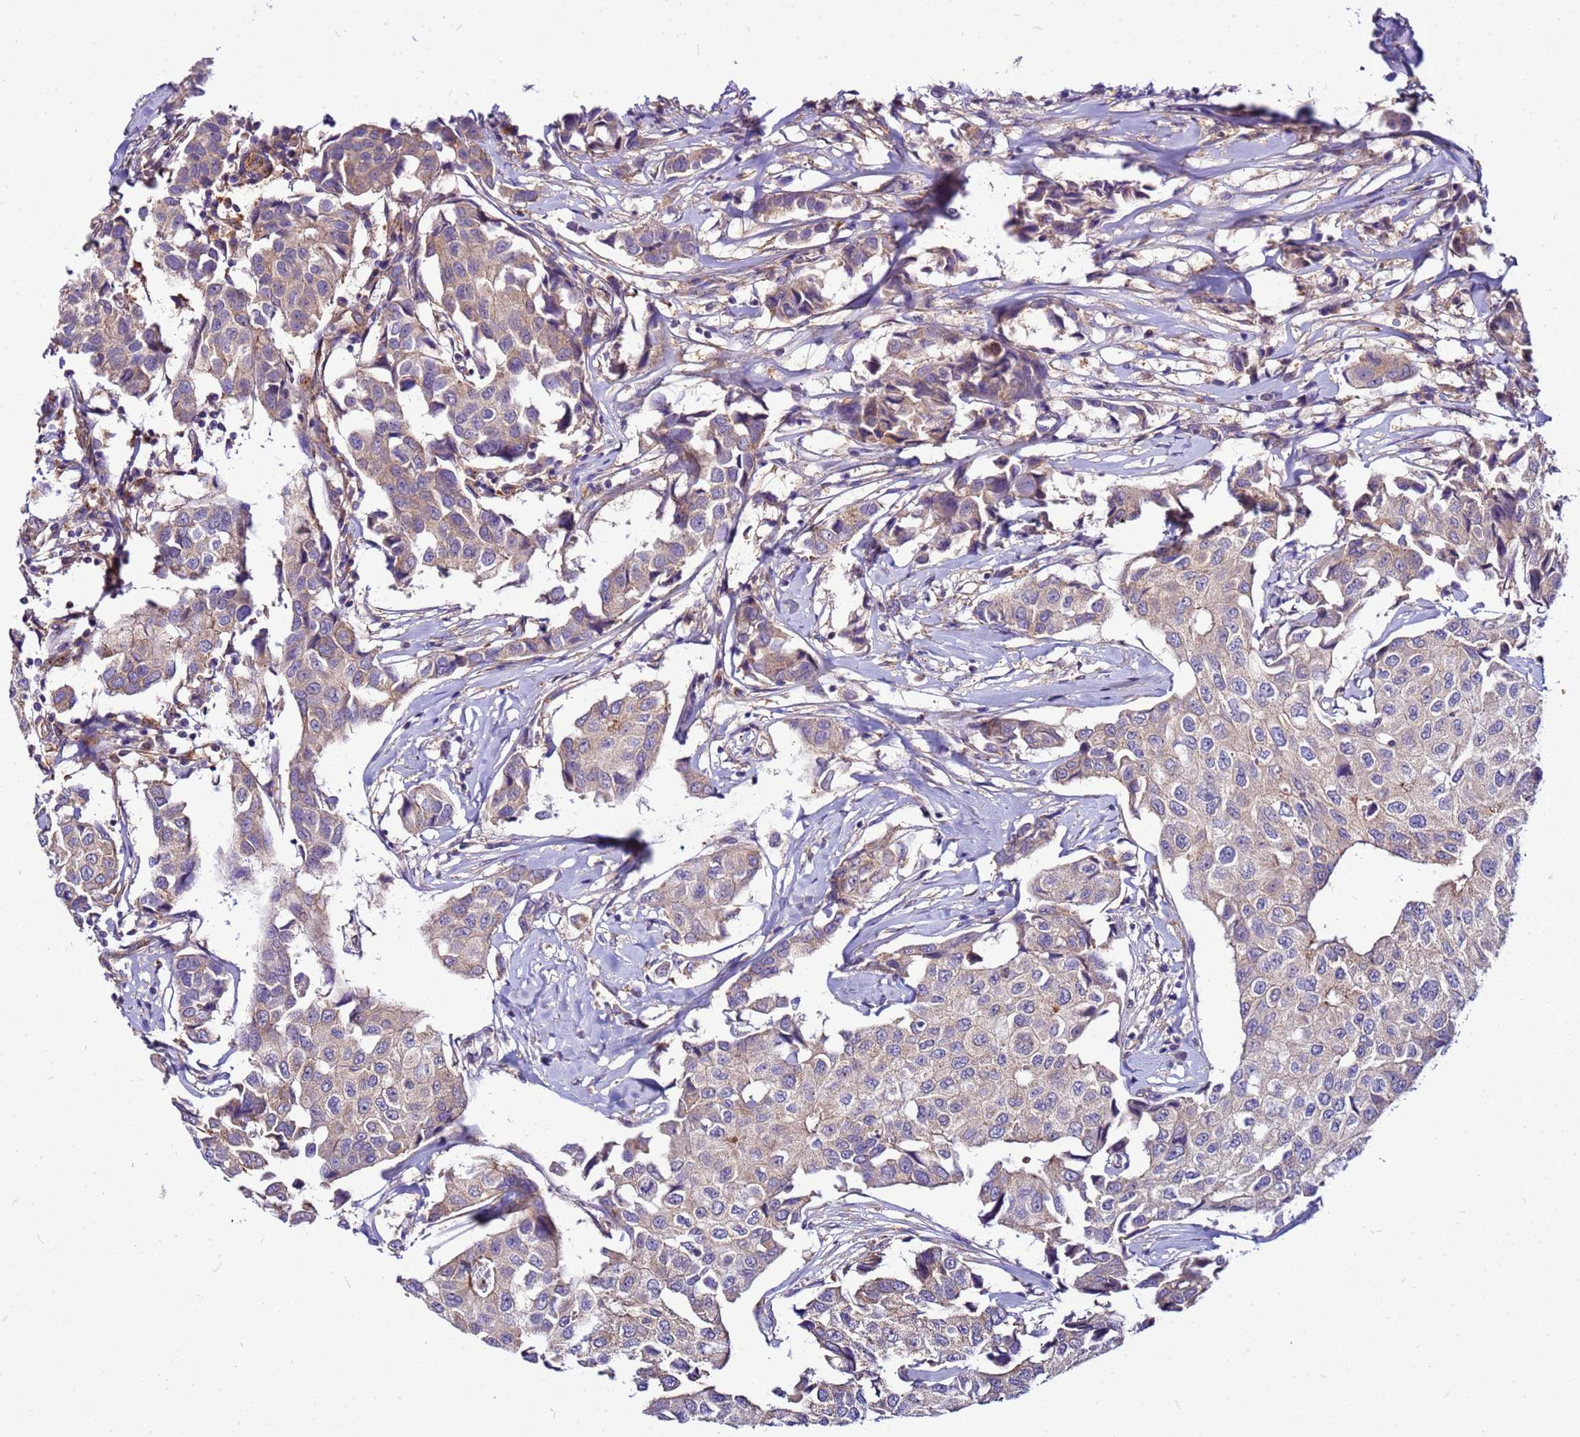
{"staining": {"intensity": "weak", "quantity": ">75%", "location": "cytoplasmic/membranous"}, "tissue": "breast cancer", "cell_type": "Tumor cells", "image_type": "cancer", "snomed": [{"axis": "morphology", "description": "Duct carcinoma"}, {"axis": "topography", "description": "Breast"}], "caption": "Brown immunohistochemical staining in human intraductal carcinoma (breast) shows weak cytoplasmic/membranous expression in approximately >75% of tumor cells.", "gene": "PKD1", "patient": {"sex": "female", "age": 80}}